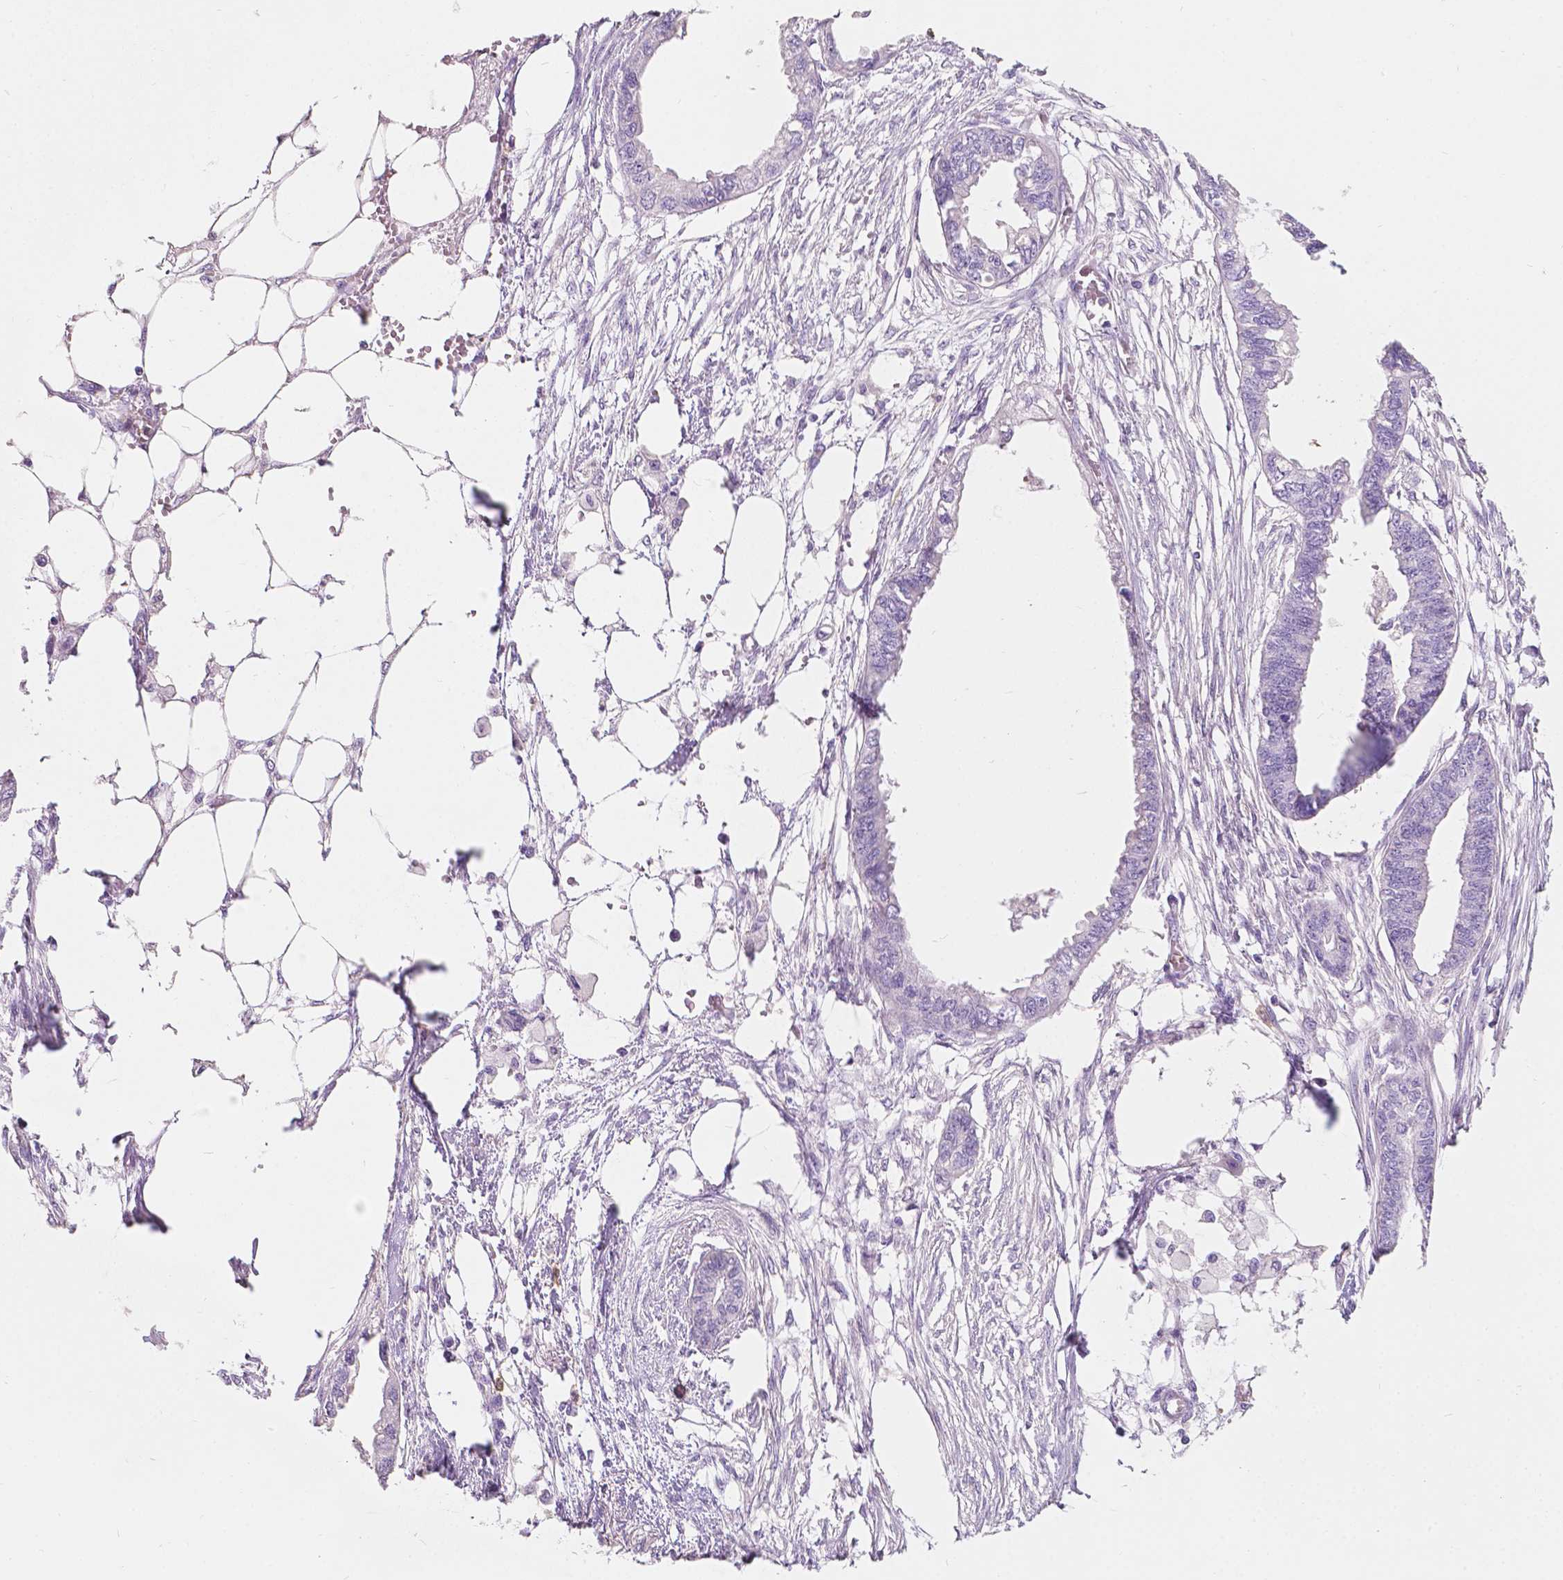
{"staining": {"intensity": "negative", "quantity": "none", "location": "none"}, "tissue": "endometrial cancer", "cell_type": "Tumor cells", "image_type": "cancer", "snomed": [{"axis": "morphology", "description": "Adenocarcinoma, NOS"}, {"axis": "morphology", "description": "Adenocarcinoma, metastatic, NOS"}, {"axis": "topography", "description": "Adipose tissue"}, {"axis": "topography", "description": "Endometrium"}], "caption": "Tumor cells show no significant staining in endometrial adenocarcinoma.", "gene": "GNAO1", "patient": {"sex": "female", "age": 67}}